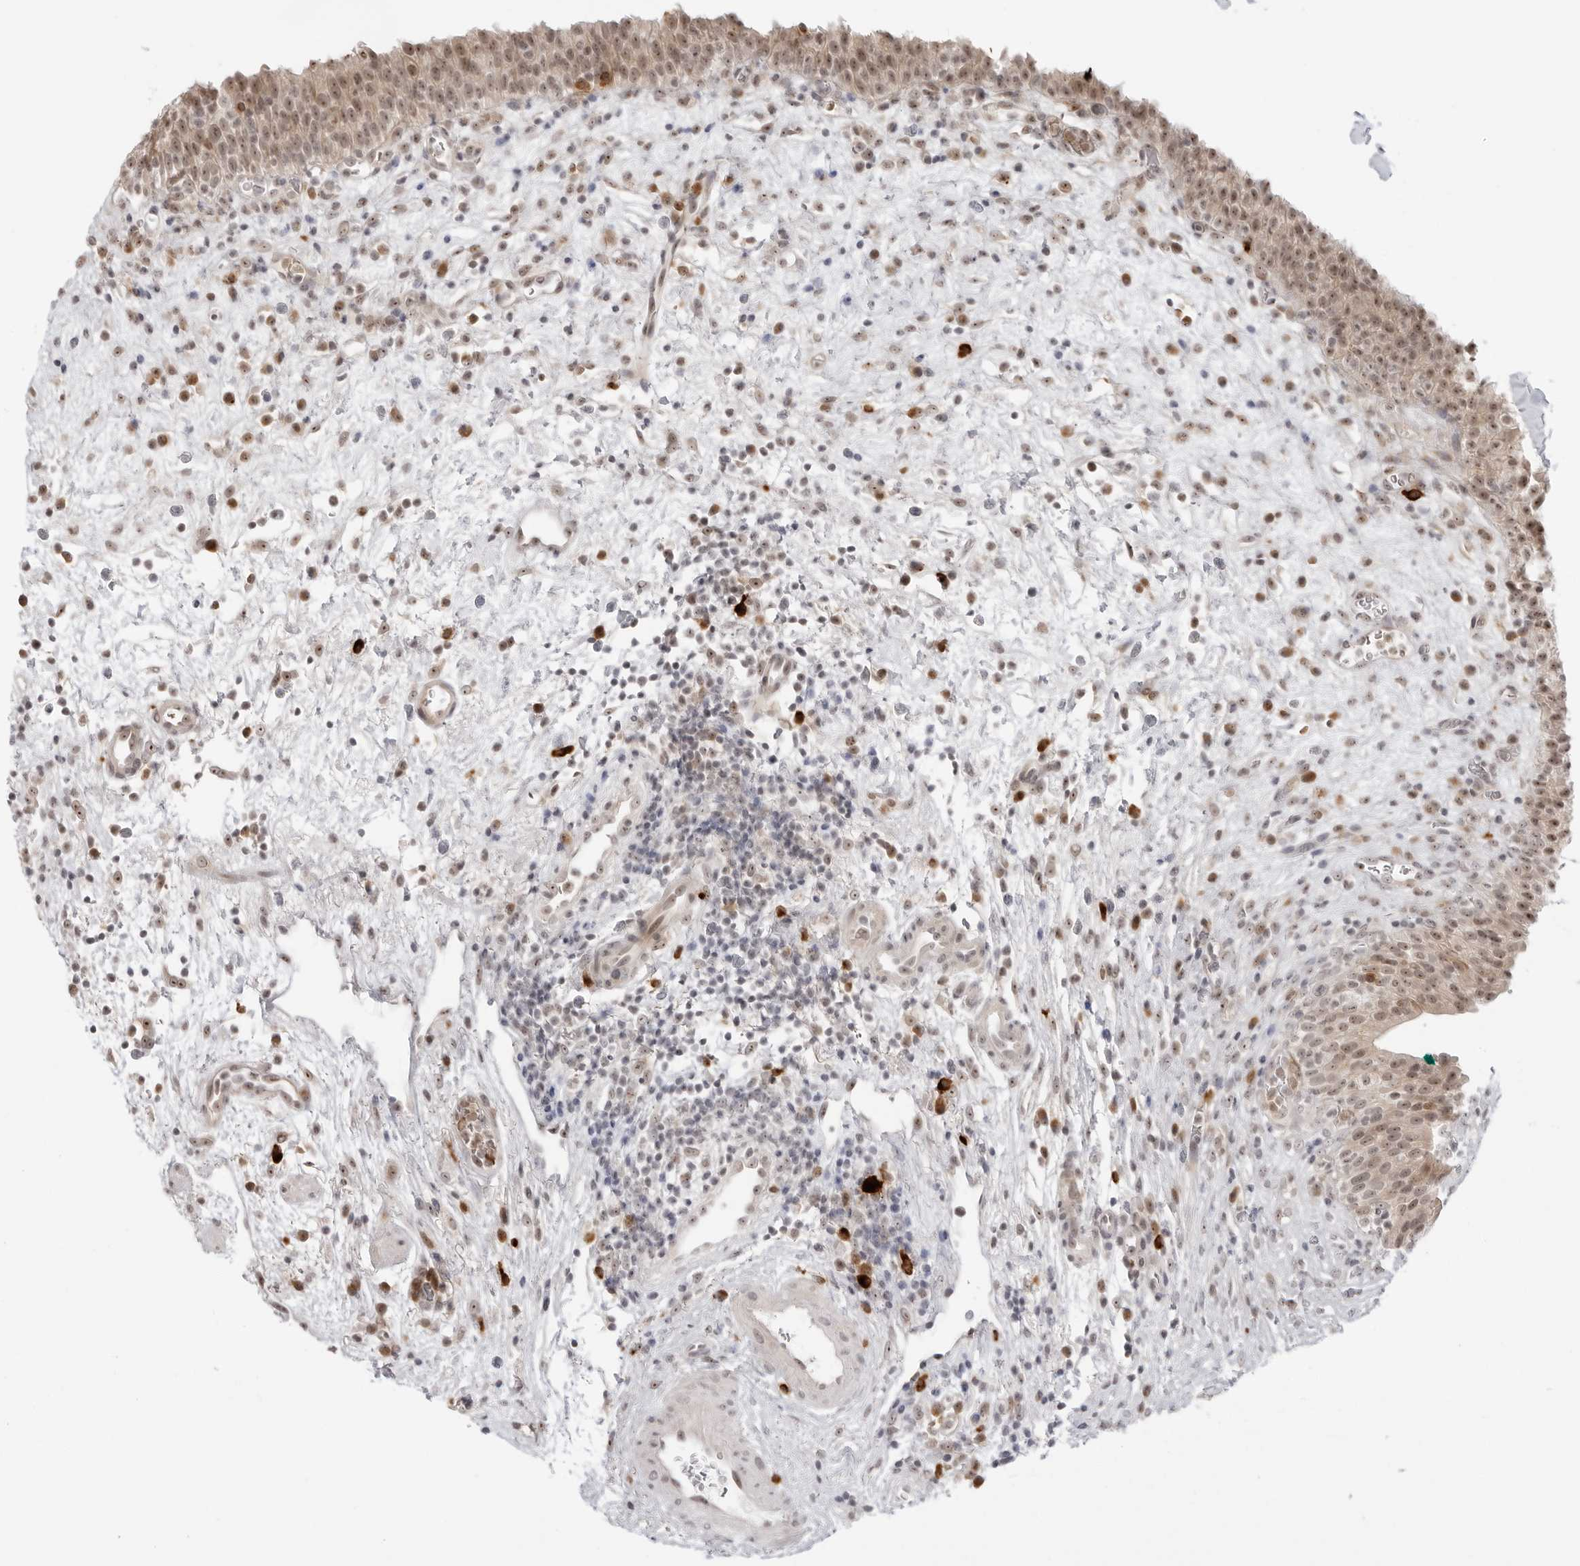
{"staining": {"intensity": "moderate", "quantity": ">75%", "location": "cytoplasmic/membranous,nuclear"}, "tissue": "urinary bladder", "cell_type": "Urothelial cells", "image_type": "normal", "snomed": [{"axis": "morphology", "description": "Normal tissue, NOS"}, {"axis": "morphology", "description": "Inflammation, NOS"}, {"axis": "topography", "description": "Urinary bladder"}], "caption": "High-power microscopy captured an IHC histopathology image of benign urinary bladder, revealing moderate cytoplasmic/membranous,nuclear staining in approximately >75% of urothelial cells. (Brightfield microscopy of DAB IHC at high magnification).", "gene": "SUGCT", "patient": {"sex": "female", "age": 75}}